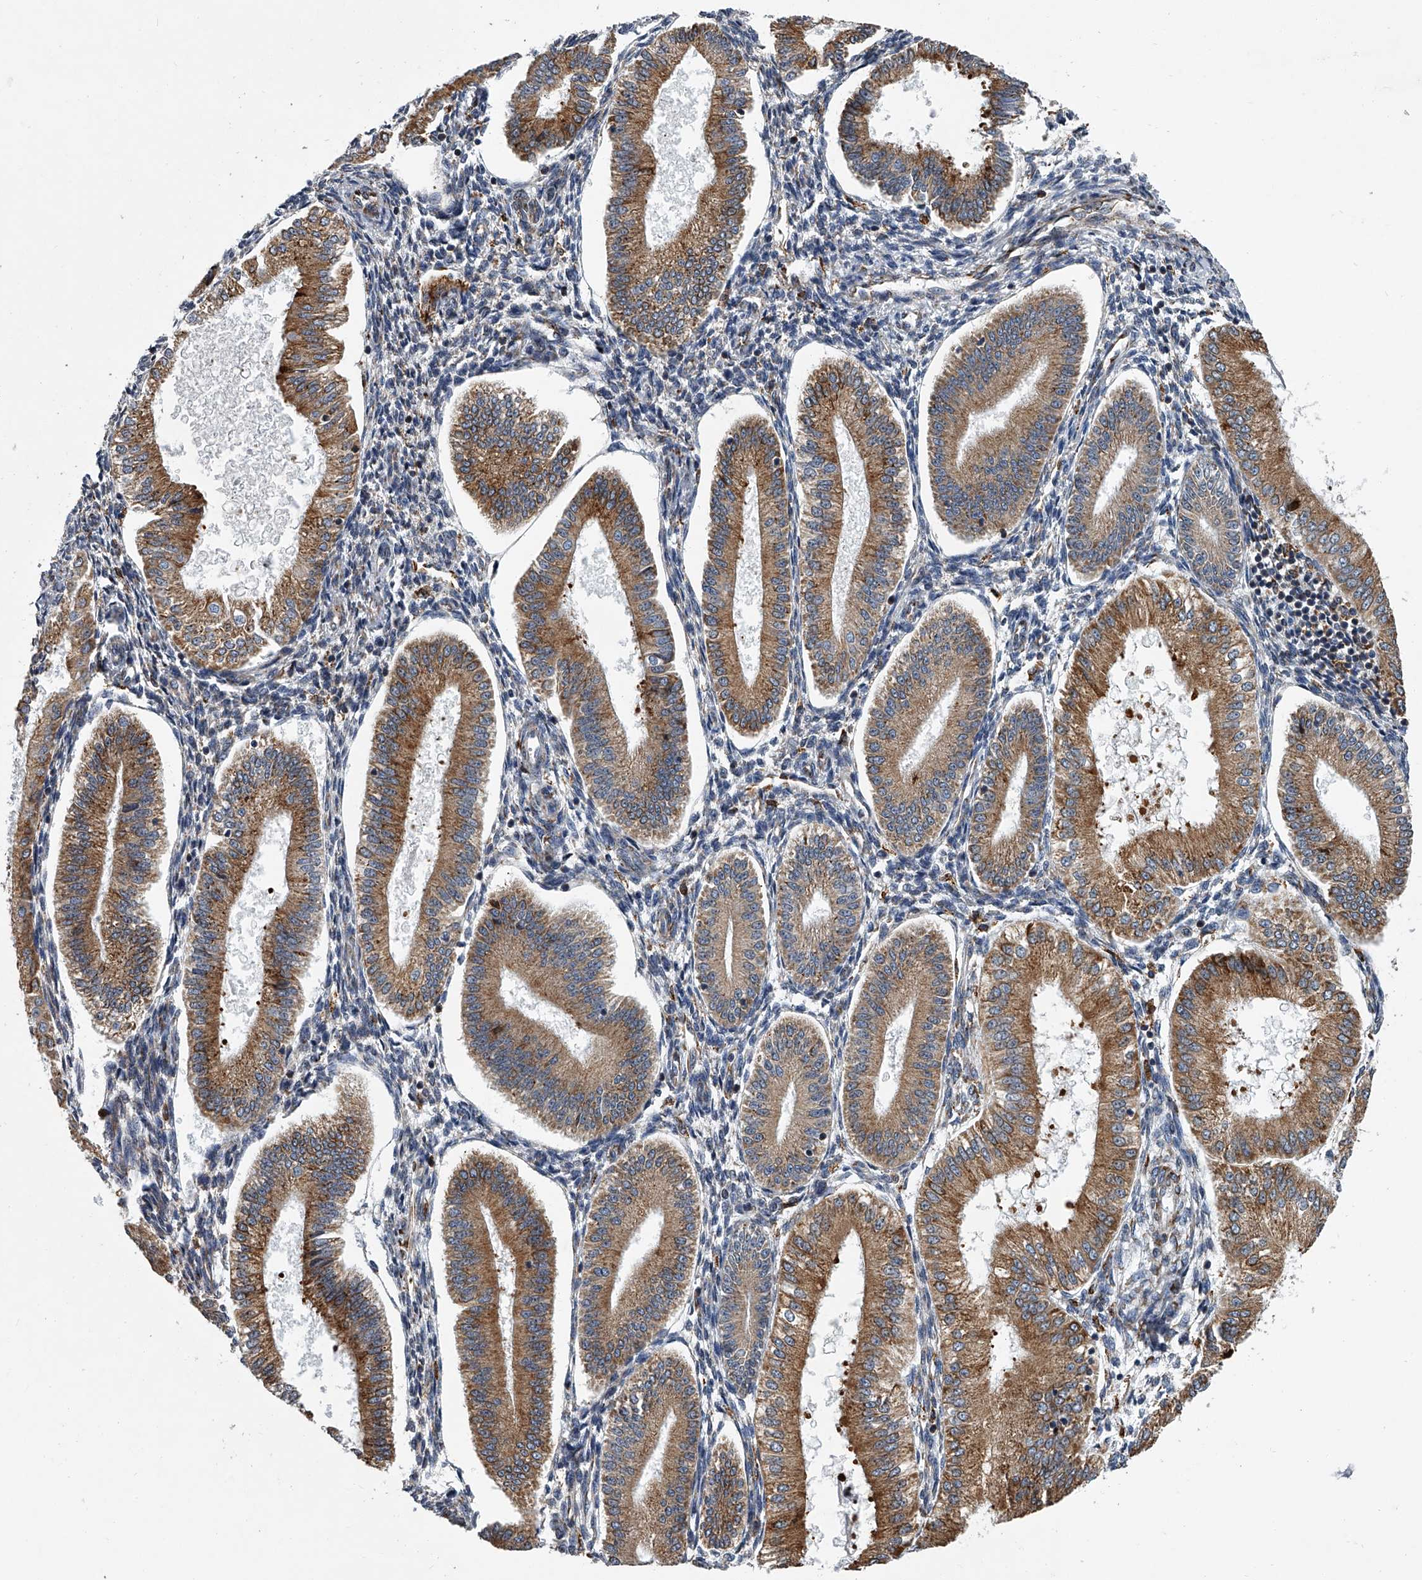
{"staining": {"intensity": "weak", "quantity": "<25%", "location": "cytoplasmic/membranous"}, "tissue": "endometrium", "cell_type": "Cells in endometrial stroma", "image_type": "normal", "snomed": [{"axis": "morphology", "description": "Normal tissue, NOS"}, {"axis": "topography", "description": "Endometrium"}], "caption": "Human endometrium stained for a protein using immunohistochemistry shows no staining in cells in endometrial stroma.", "gene": "TMEM63C", "patient": {"sex": "female", "age": 39}}